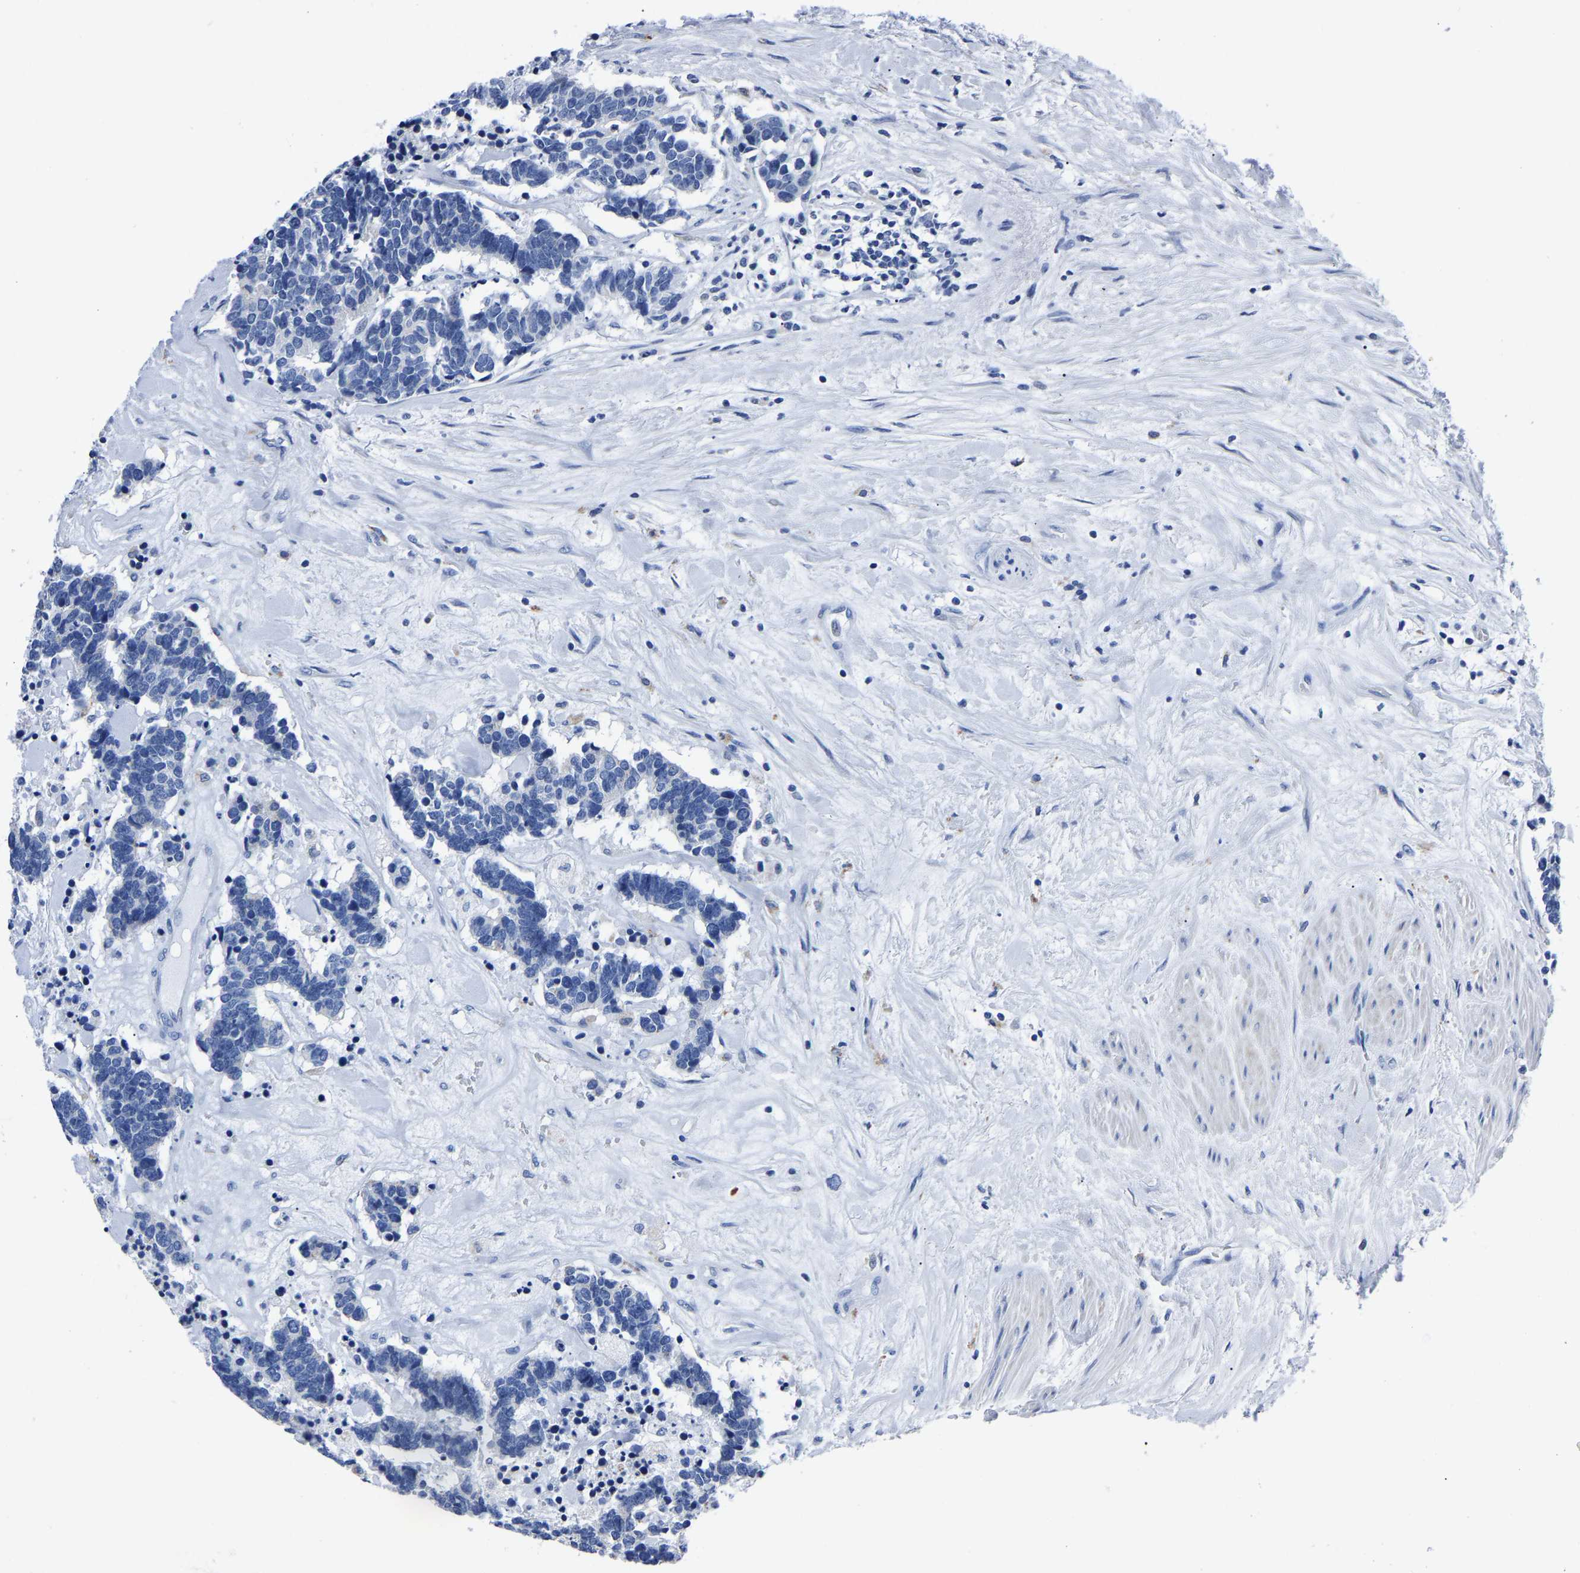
{"staining": {"intensity": "negative", "quantity": "none", "location": "none"}, "tissue": "carcinoid", "cell_type": "Tumor cells", "image_type": "cancer", "snomed": [{"axis": "morphology", "description": "Carcinoma, NOS"}, {"axis": "morphology", "description": "Carcinoid, malignant, NOS"}, {"axis": "topography", "description": "Urinary bladder"}], "caption": "High magnification brightfield microscopy of carcinoma stained with DAB (brown) and counterstained with hematoxylin (blue): tumor cells show no significant positivity. (Stains: DAB IHC with hematoxylin counter stain, Microscopy: brightfield microscopy at high magnification).", "gene": "MOV10L1", "patient": {"sex": "male", "age": 57}}